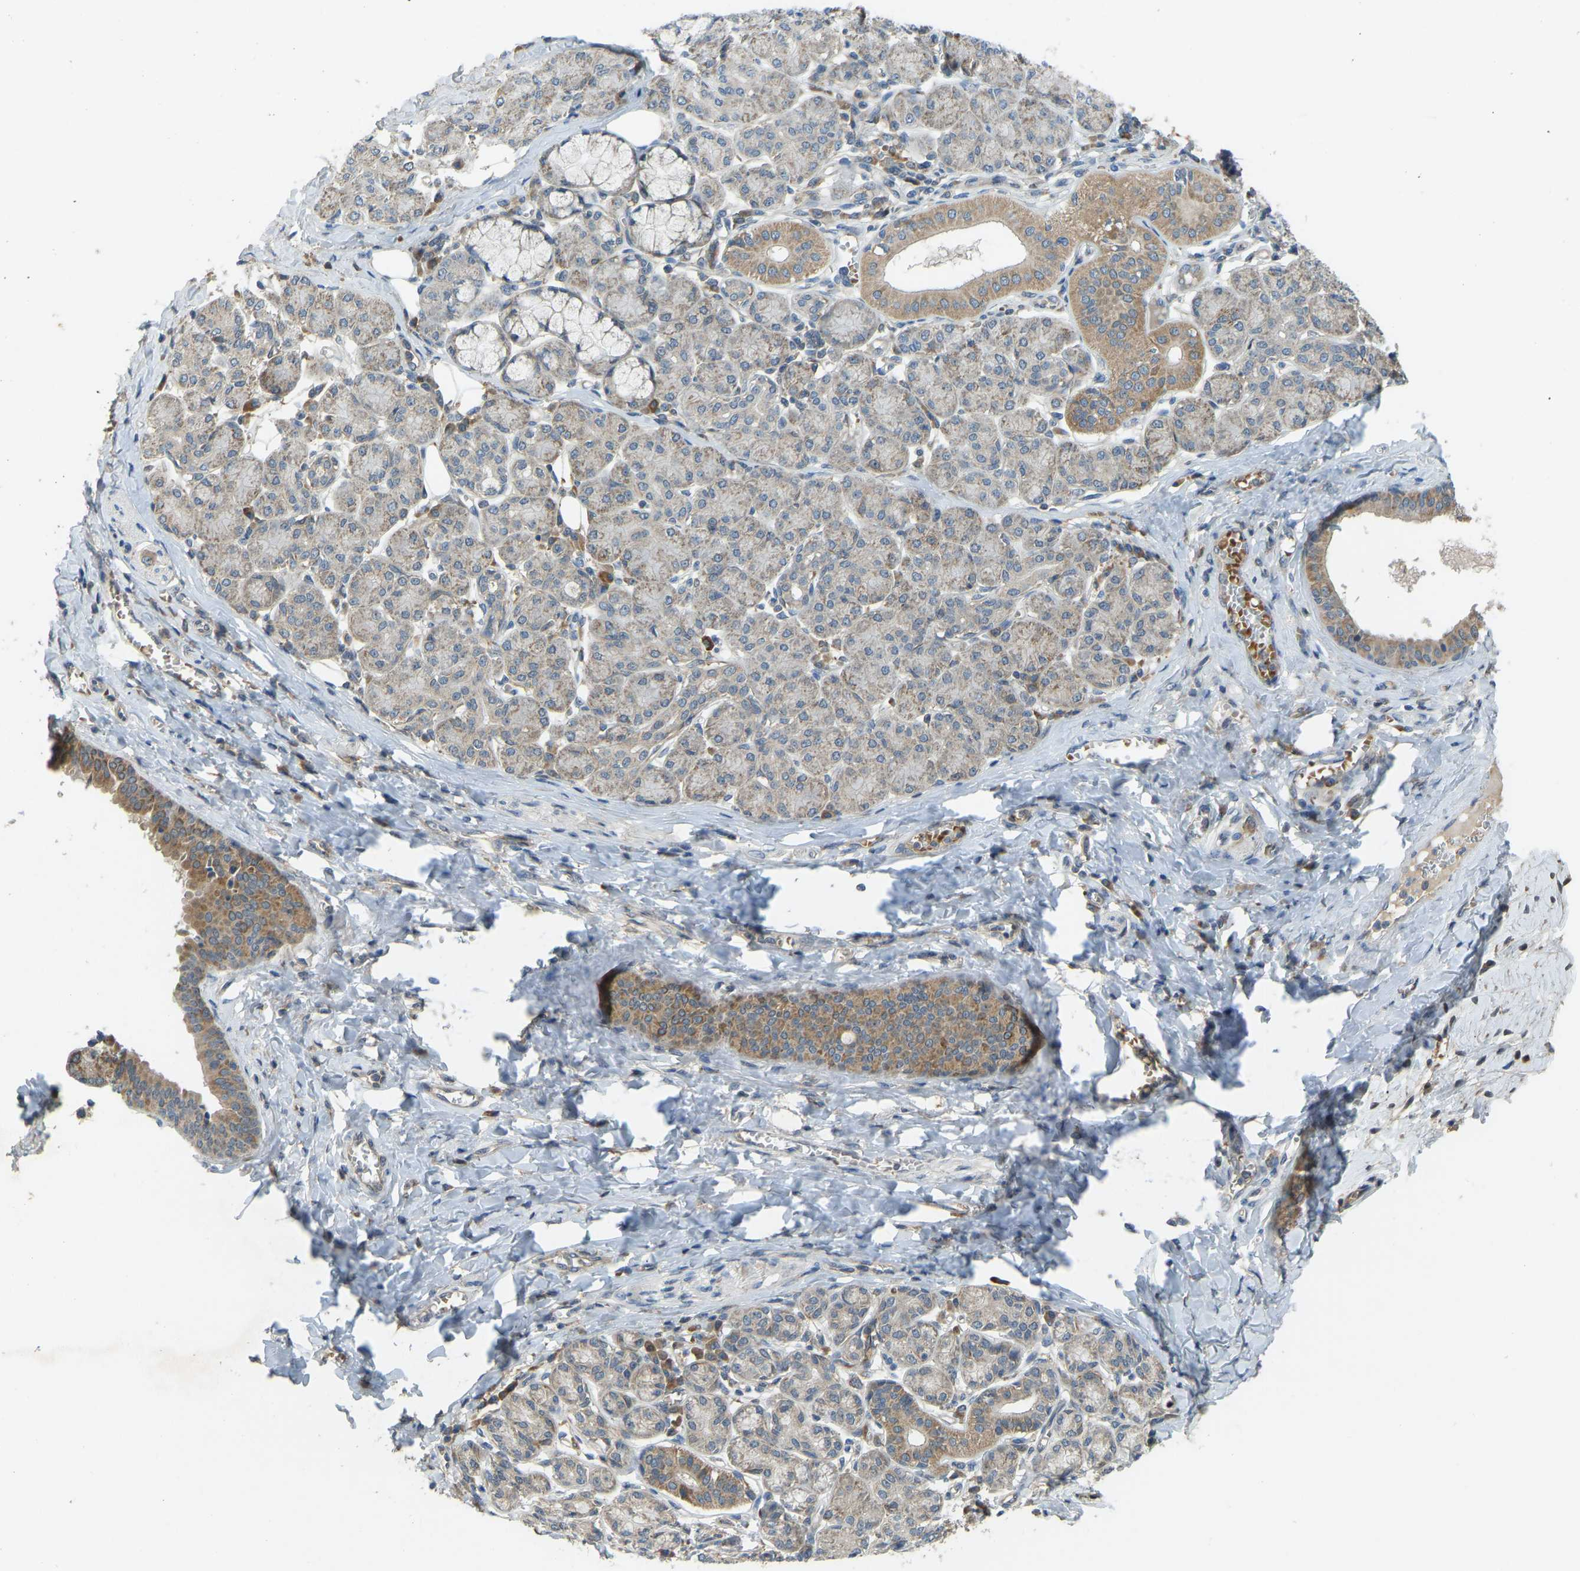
{"staining": {"intensity": "moderate", "quantity": "25%-75%", "location": "cytoplasmic/membranous"}, "tissue": "salivary gland", "cell_type": "Glandular cells", "image_type": "normal", "snomed": [{"axis": "morphology", "description": "Normal tissue, NOS"}, {"axis": "morphology", "description": "Inflammation, NOS"}, {"axis": "topography", "description": "Lymph node"}, {"axis": "topography", "description": "Salivary gland"}], "caption": "Protein staining displays moderate cytoplasmic/membranous expression in about 25%-75% of glandular cells in normal salivary gland. (Brightfield microscopy of DAB IHC at high magnification).", "gene": "ZNF71", "patient": {"sex": "male", "age": 3}}